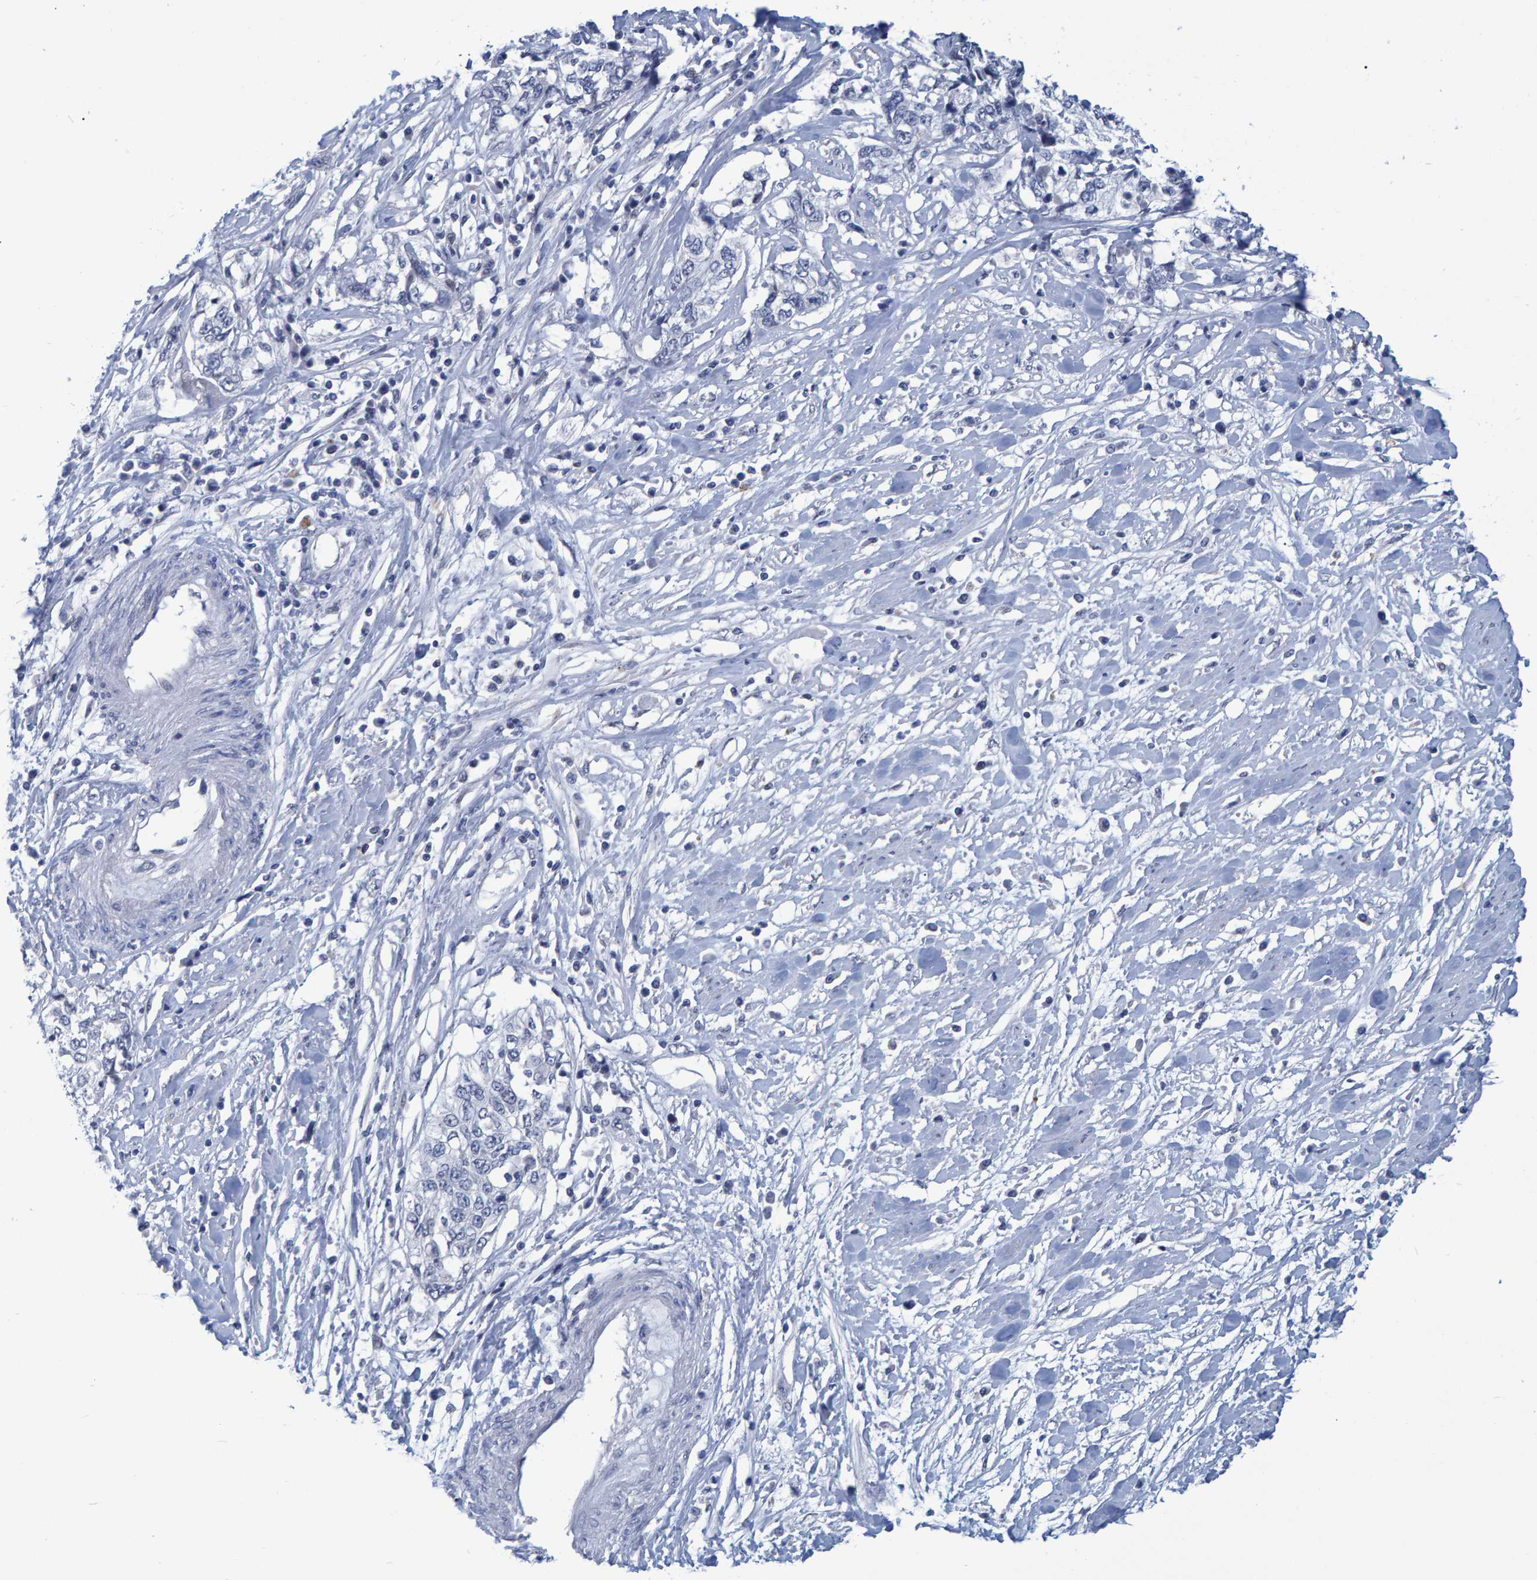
{"staining": {"intensity": "negative", "quantity": "none", "location": "none"}, "tissue": "cervical cancer", "cell_type": "Tumor cells", "image_type": "cancer", "snomed": [{"axis": "morphology", "description": "Squamous cell carcinoma, NOS"}, {"axis": "topography", "description": "Cervix"}], "caption": "Protein analysis of cervical squamous cell carcinoma displays no significant expression in tumor cells.", "gene": "PROCA1", "patient": {"sex": "female", "age": 57}}